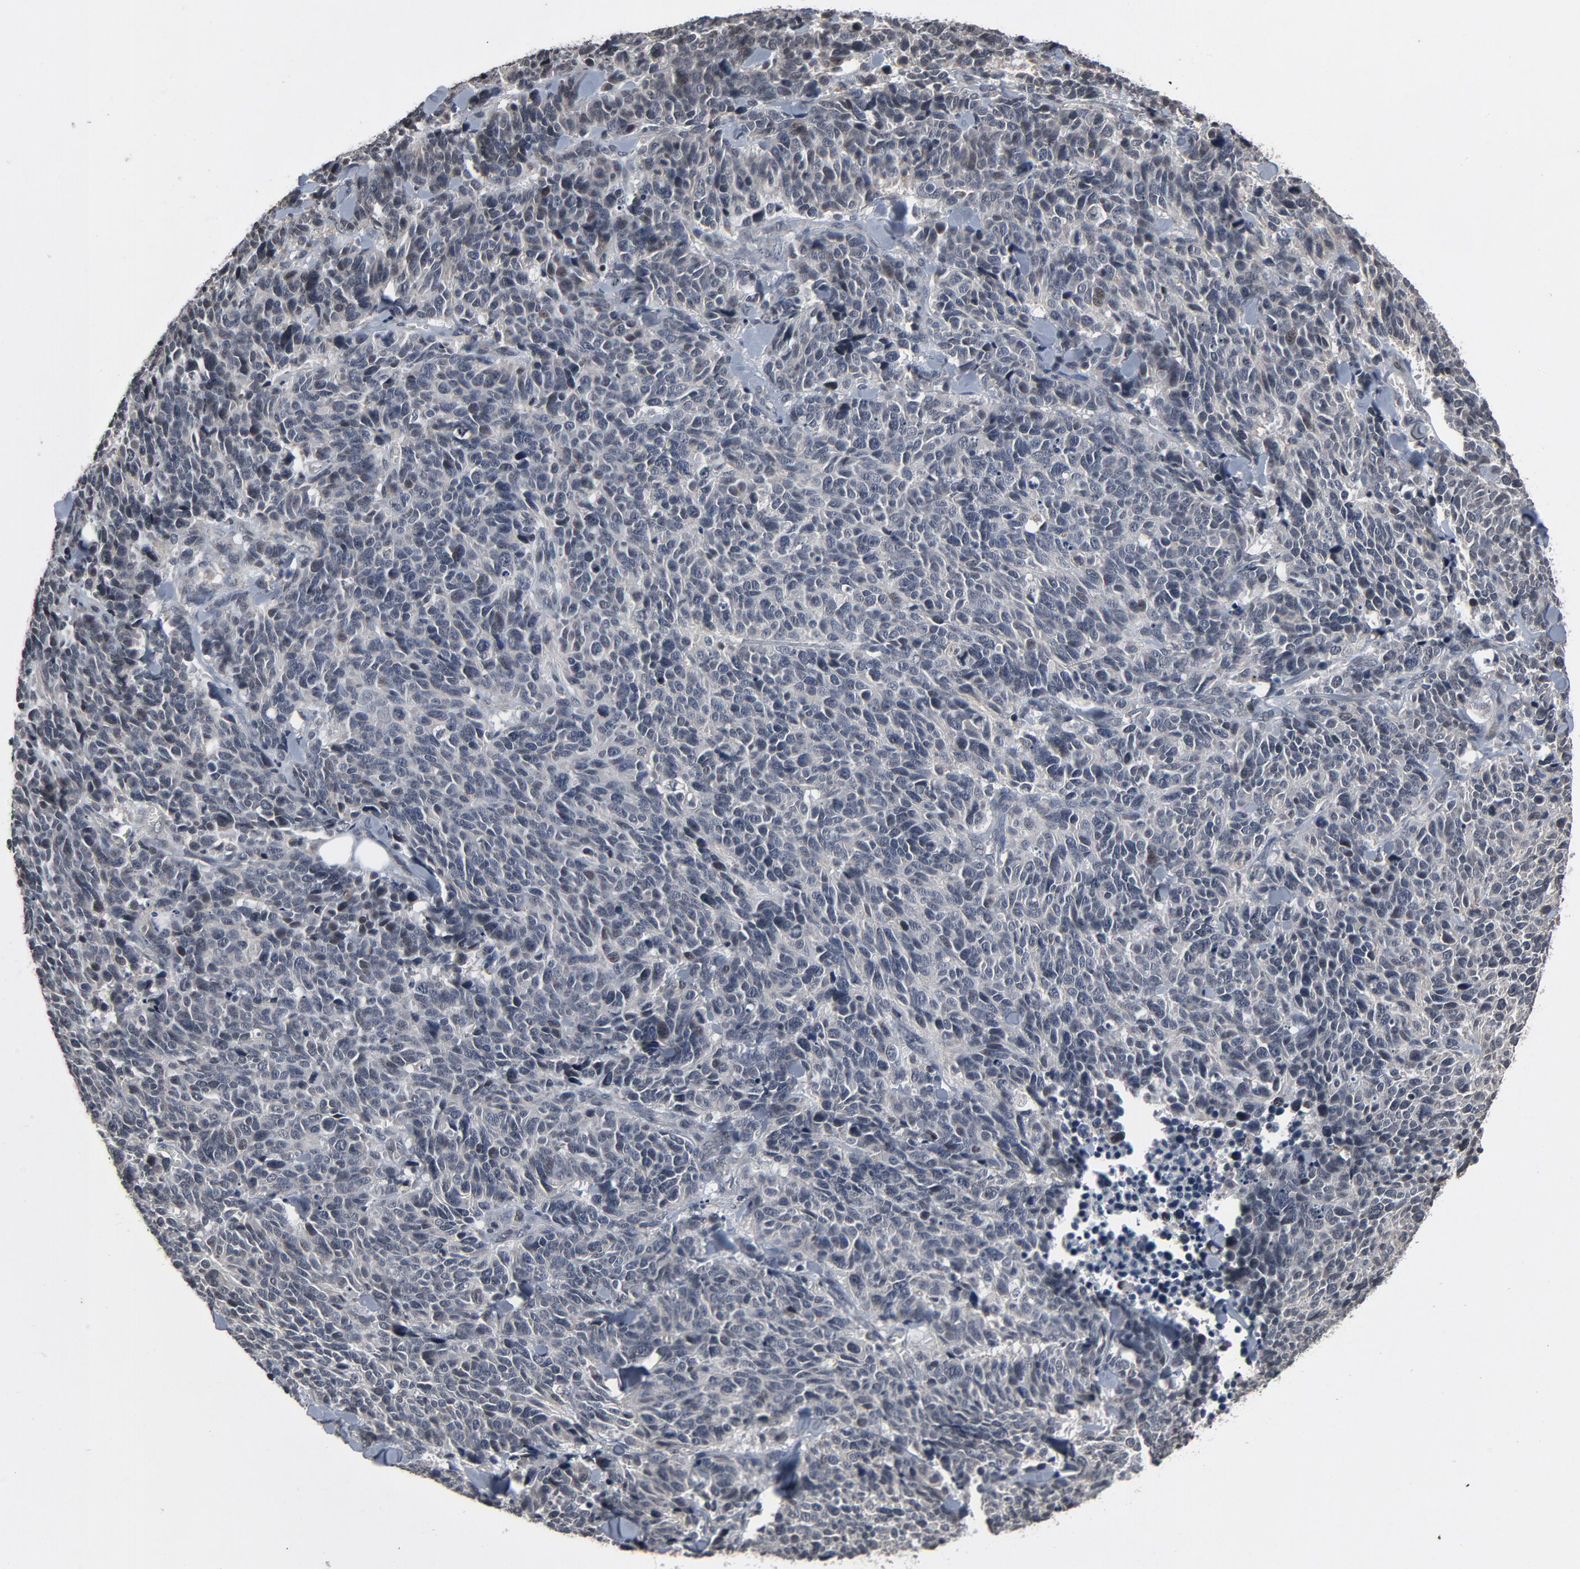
{"staining": {"intensity": "negative", "quantity": "none", "location": "none"}, "tissue": "lung cancer", "cell_type": "Tumor cells", "image_type": "cancer", "snomed": [{"axis": "morphology", "description": "Neoplasm, malignant, NOS"}, {"axis": "topography", "description": "Lung"}], "caption": "Immunohistochemistry (IHC) of human lung neoplasm (malignant) shows no staining in tumor cells.", "gene": "POM121", "patient": {"sex": "female", "age": 58}}